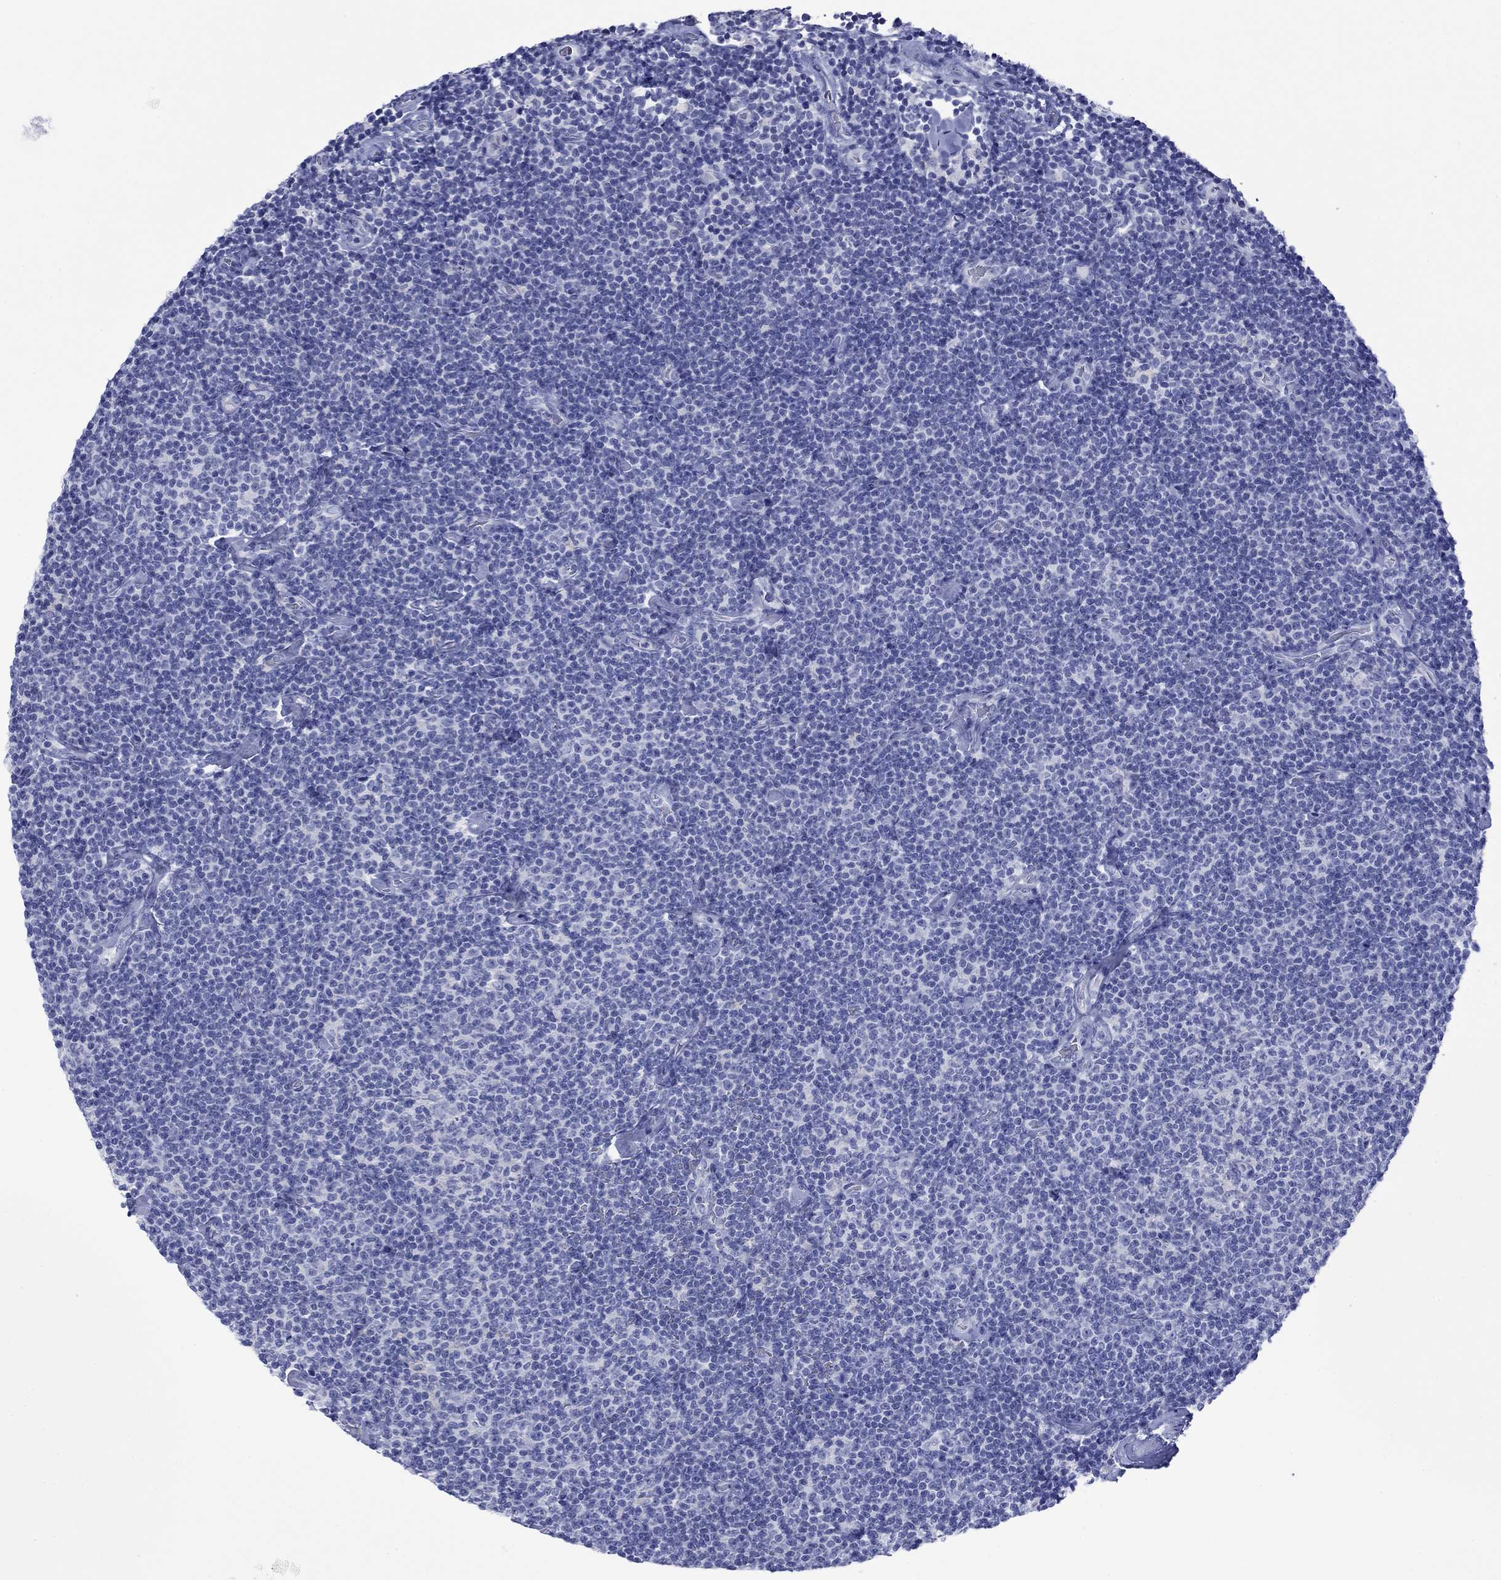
{"staining": {"intensity": "negative", "quantity": "none", "location": "none"}, "tissue": "lymphoma", "cell_type": "Tumor cells", "image_type": "cancer", "snomed": [{"axis": "morphology", "description": "Malignant lymphoma, non-Hodgkin's type, Low grade"}, {"axis": "topography", "description": "Lymph node"}], "caption": "Tumor cells show no significant expression in lymphoma. (DAB (3,3'-diaminobenzidine) immunohistochemistry (IHC) with hematoxylin counter stain).", "gene": "MLANA", "patient": {"sex": "male", "age": 81}}